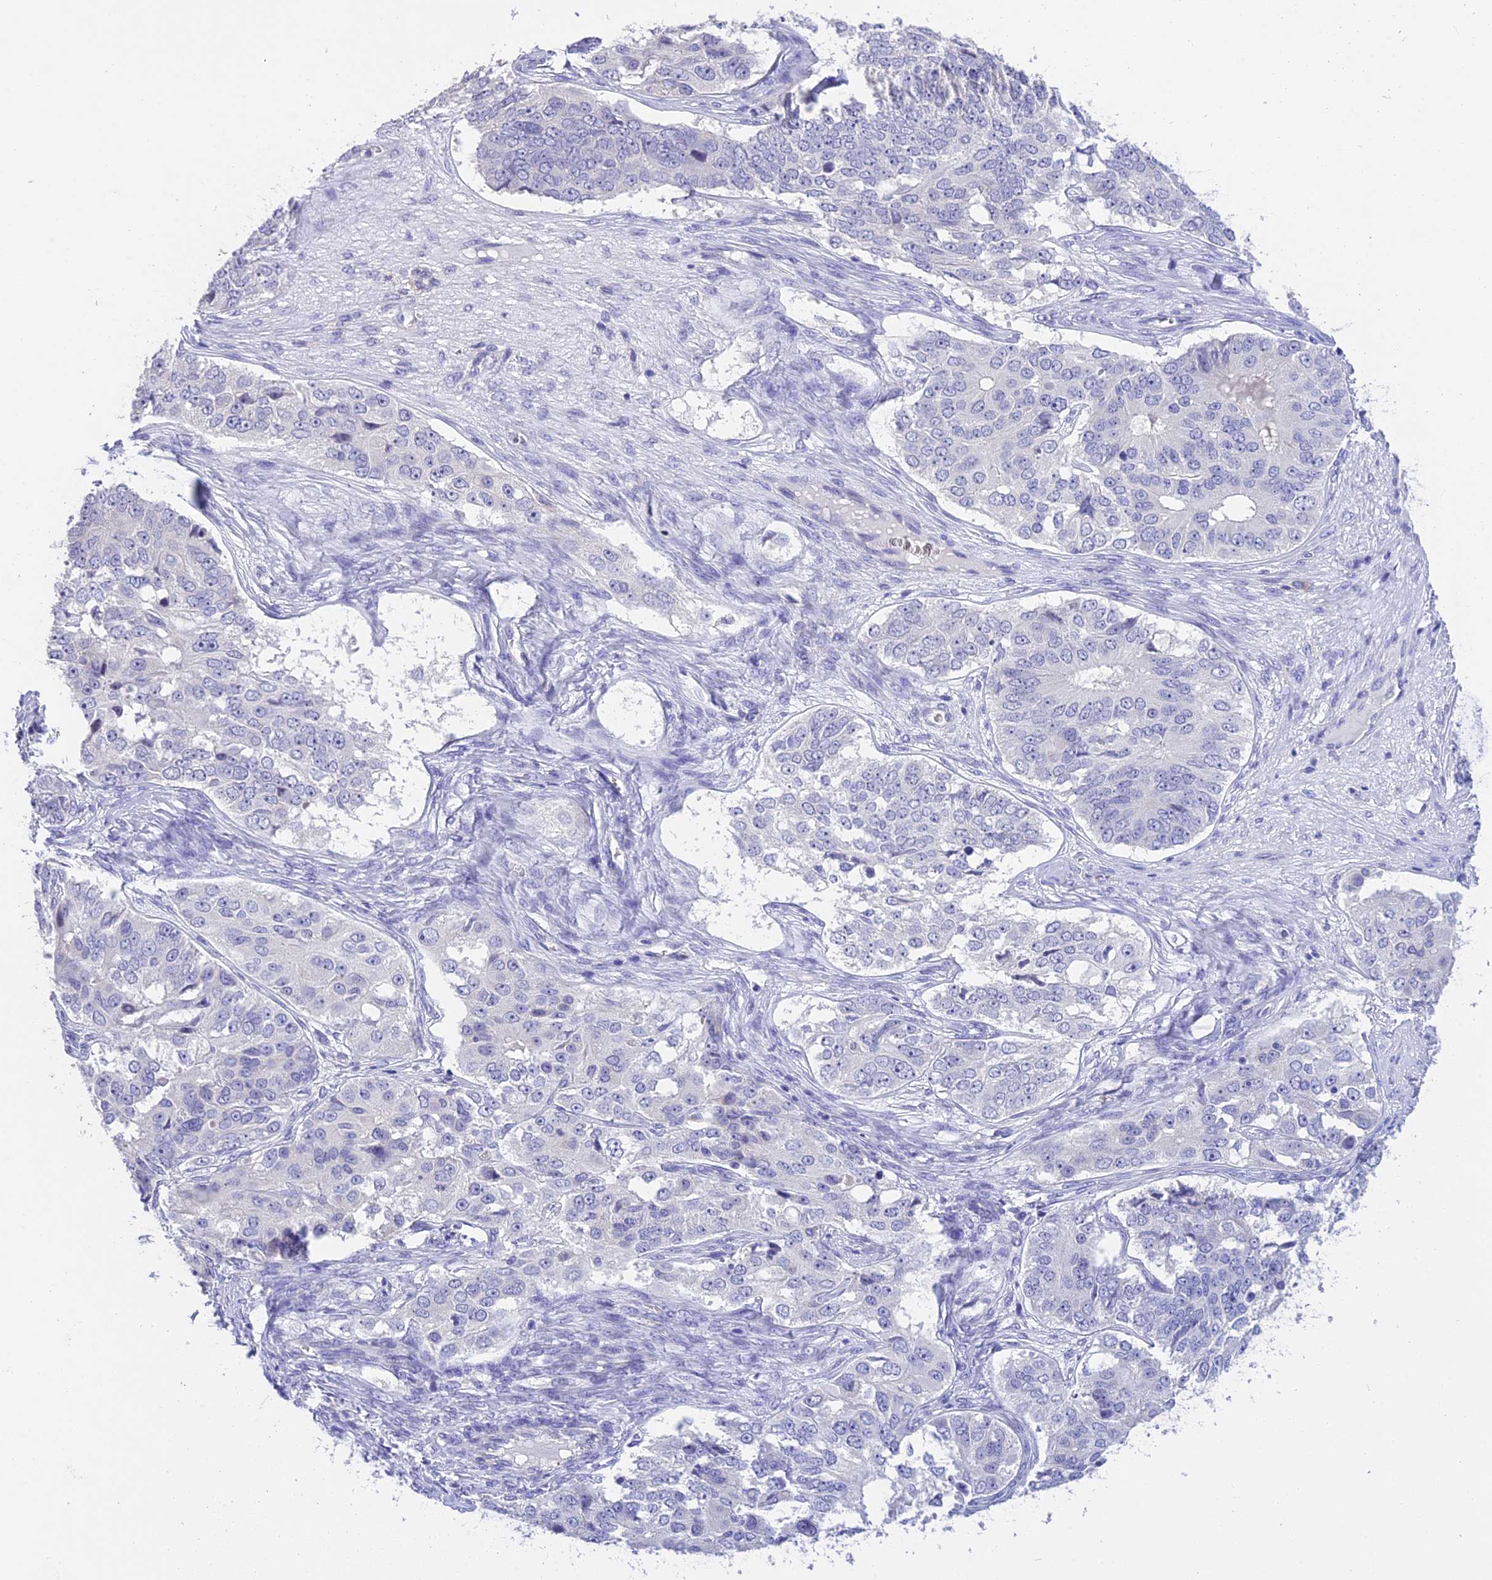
{"staining": {"intensity": "negative", "quantity": "none", "location": "none"}, "tissue": "ovarian cancer", "cell_type": "Tumor cells", "image_type": "cancer", "snomed": [{"axis": "morphology", "description": "Carcinoma, endometroid"}, {"axis": "topography", "description": "Ovary"}], "caption": "This is an immunohistochemistry (IHC) photomicrograph of ovarian cancer. There is no staining in tumor cells.", "gene": "TNNC2", "patient": {"sex": "female", "age": 51}}